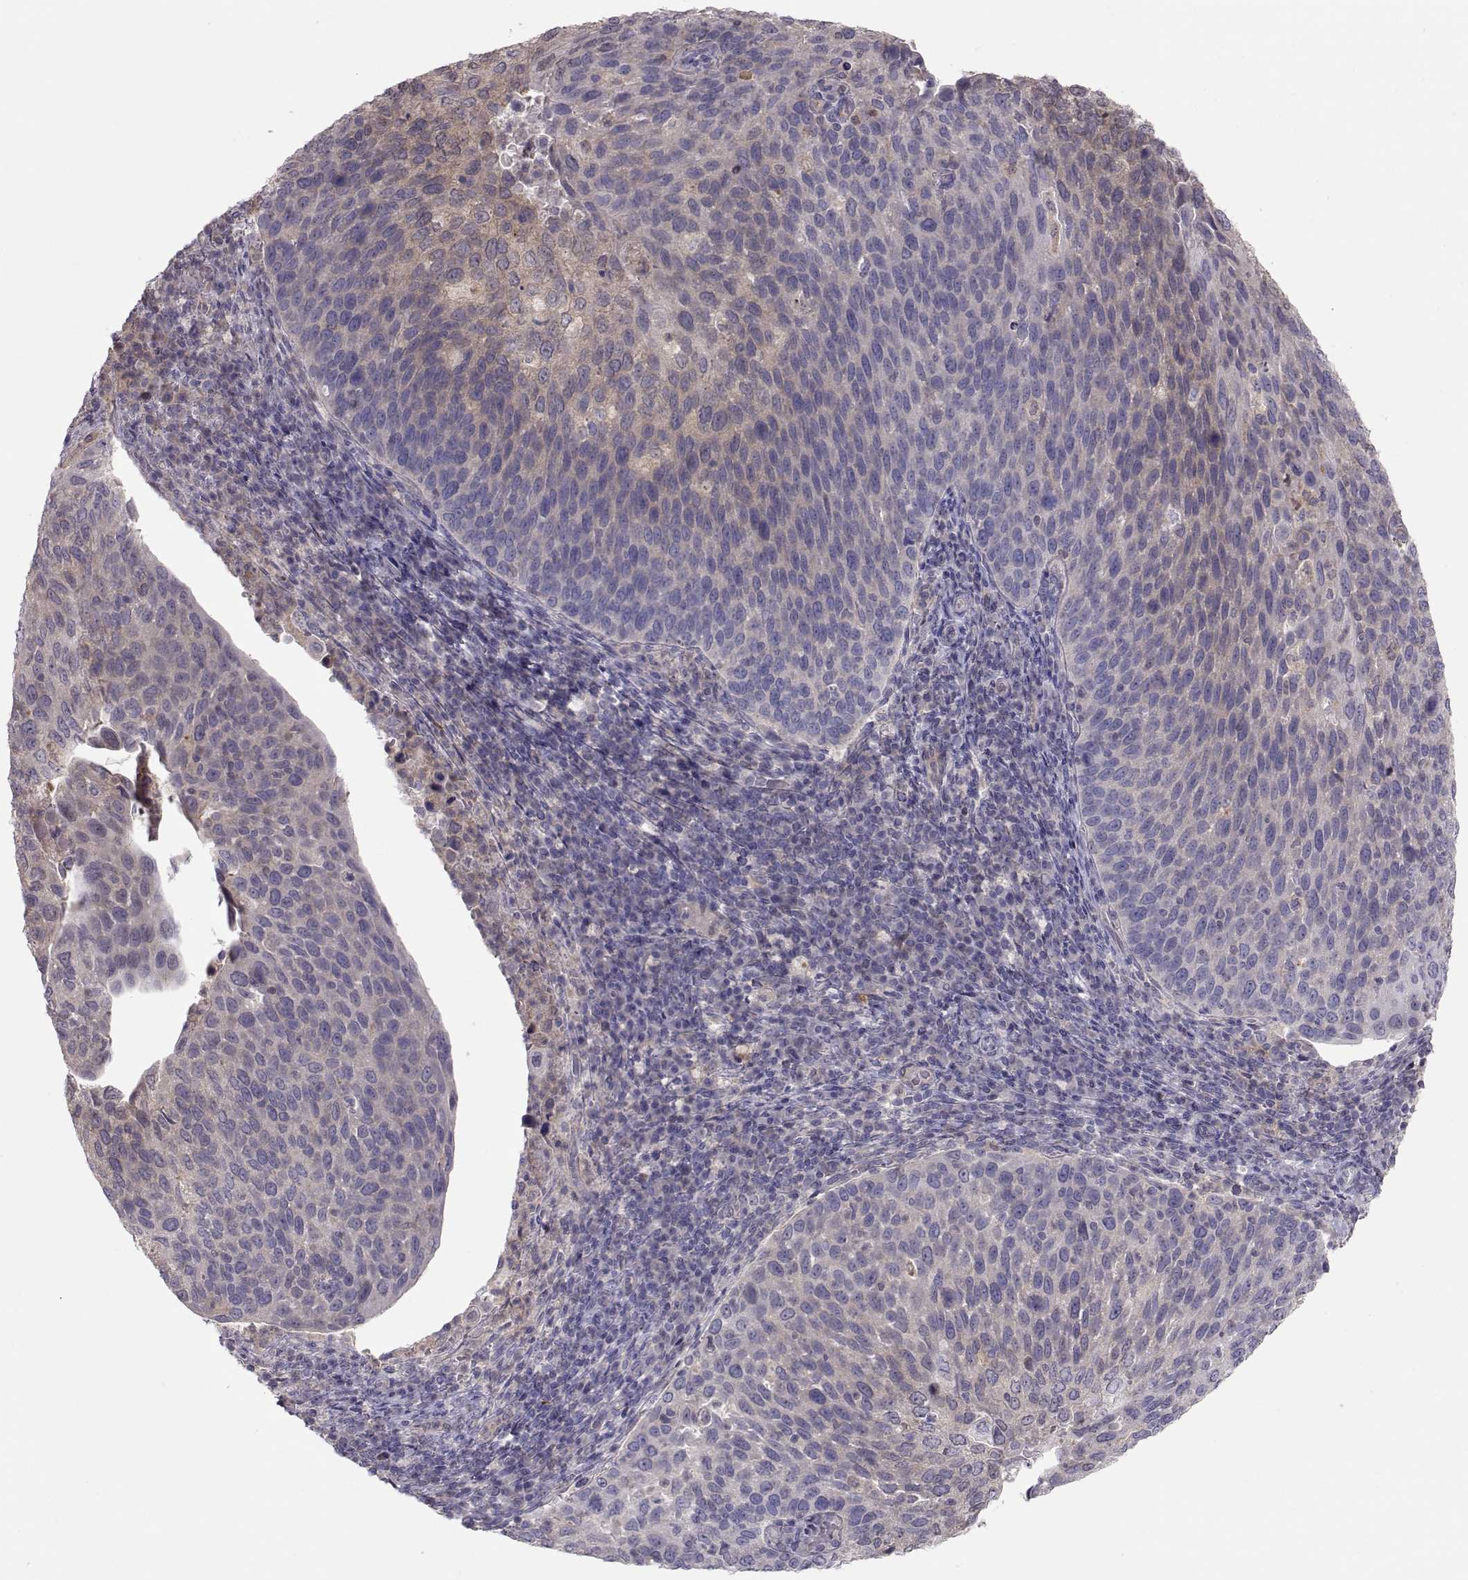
{"staining": {"intensity": "weak", "quantity": "<25%", "location": "cytoplasmic/membranous"}, "tissue": "cervical cancer", "cell_type": "Tumor cells", "image_type": "cancer", "snomed": [{"axis": "morphology", "description": "Squamous cell carcinoma, NOS"}, {"axis": "topography", "description": "Cervix"}], "caption": "Immunohistochemistry image of human cervical cancer (squamous cell carcinoma) stained for a protein (brown), which demonstrates no staining in tumor cells.", "gene": "NCAM2", "patient": {"sex": "female", "age": 54}}